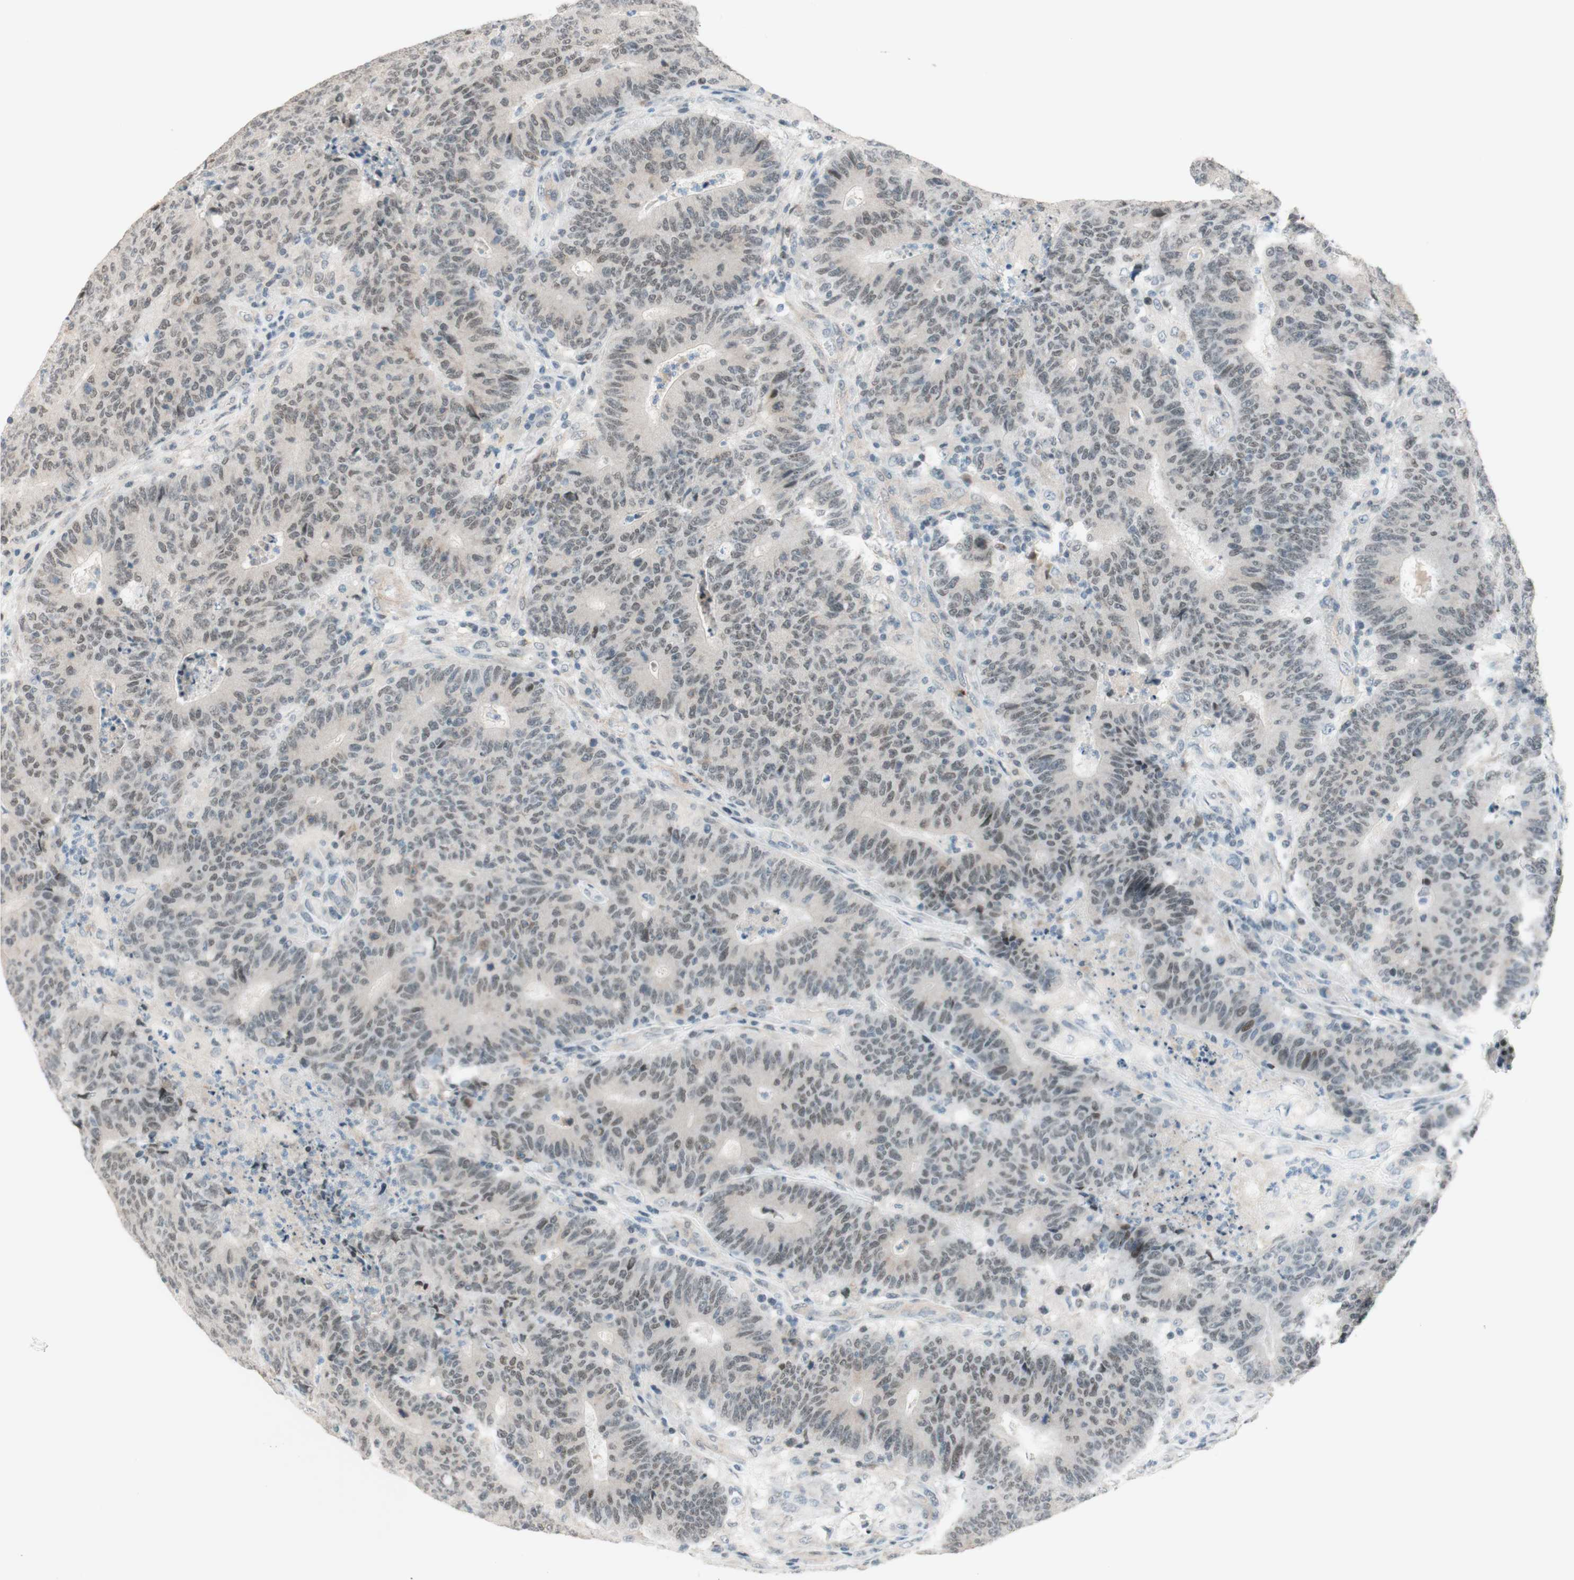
{"staining": {"intensity": "weak", "quantity": "25%-75%", "location": "nuclear"}, "tissue": "colorectal cancer", "cell_type": "Tumor cells", "image_type": "cancer", "snomed": [{"axis": "morphology", "description": "Normal tissue, NOS"}, {"axis": "morphology", "description": "Adenocarcinoma, NOS"}, {"axis": "topography", "description": "Colon"}], "caption": "High-magnification brightfield microscopy of colorectal cancer stained with DAB (brown) and counterstained with hematoxylin (blue). tumor cells exhibit weak nuclear positivity is appreciated in about25%-75% of cells.", "gene": "JPH1", "patient": {"sex": "female", "age": 75}}